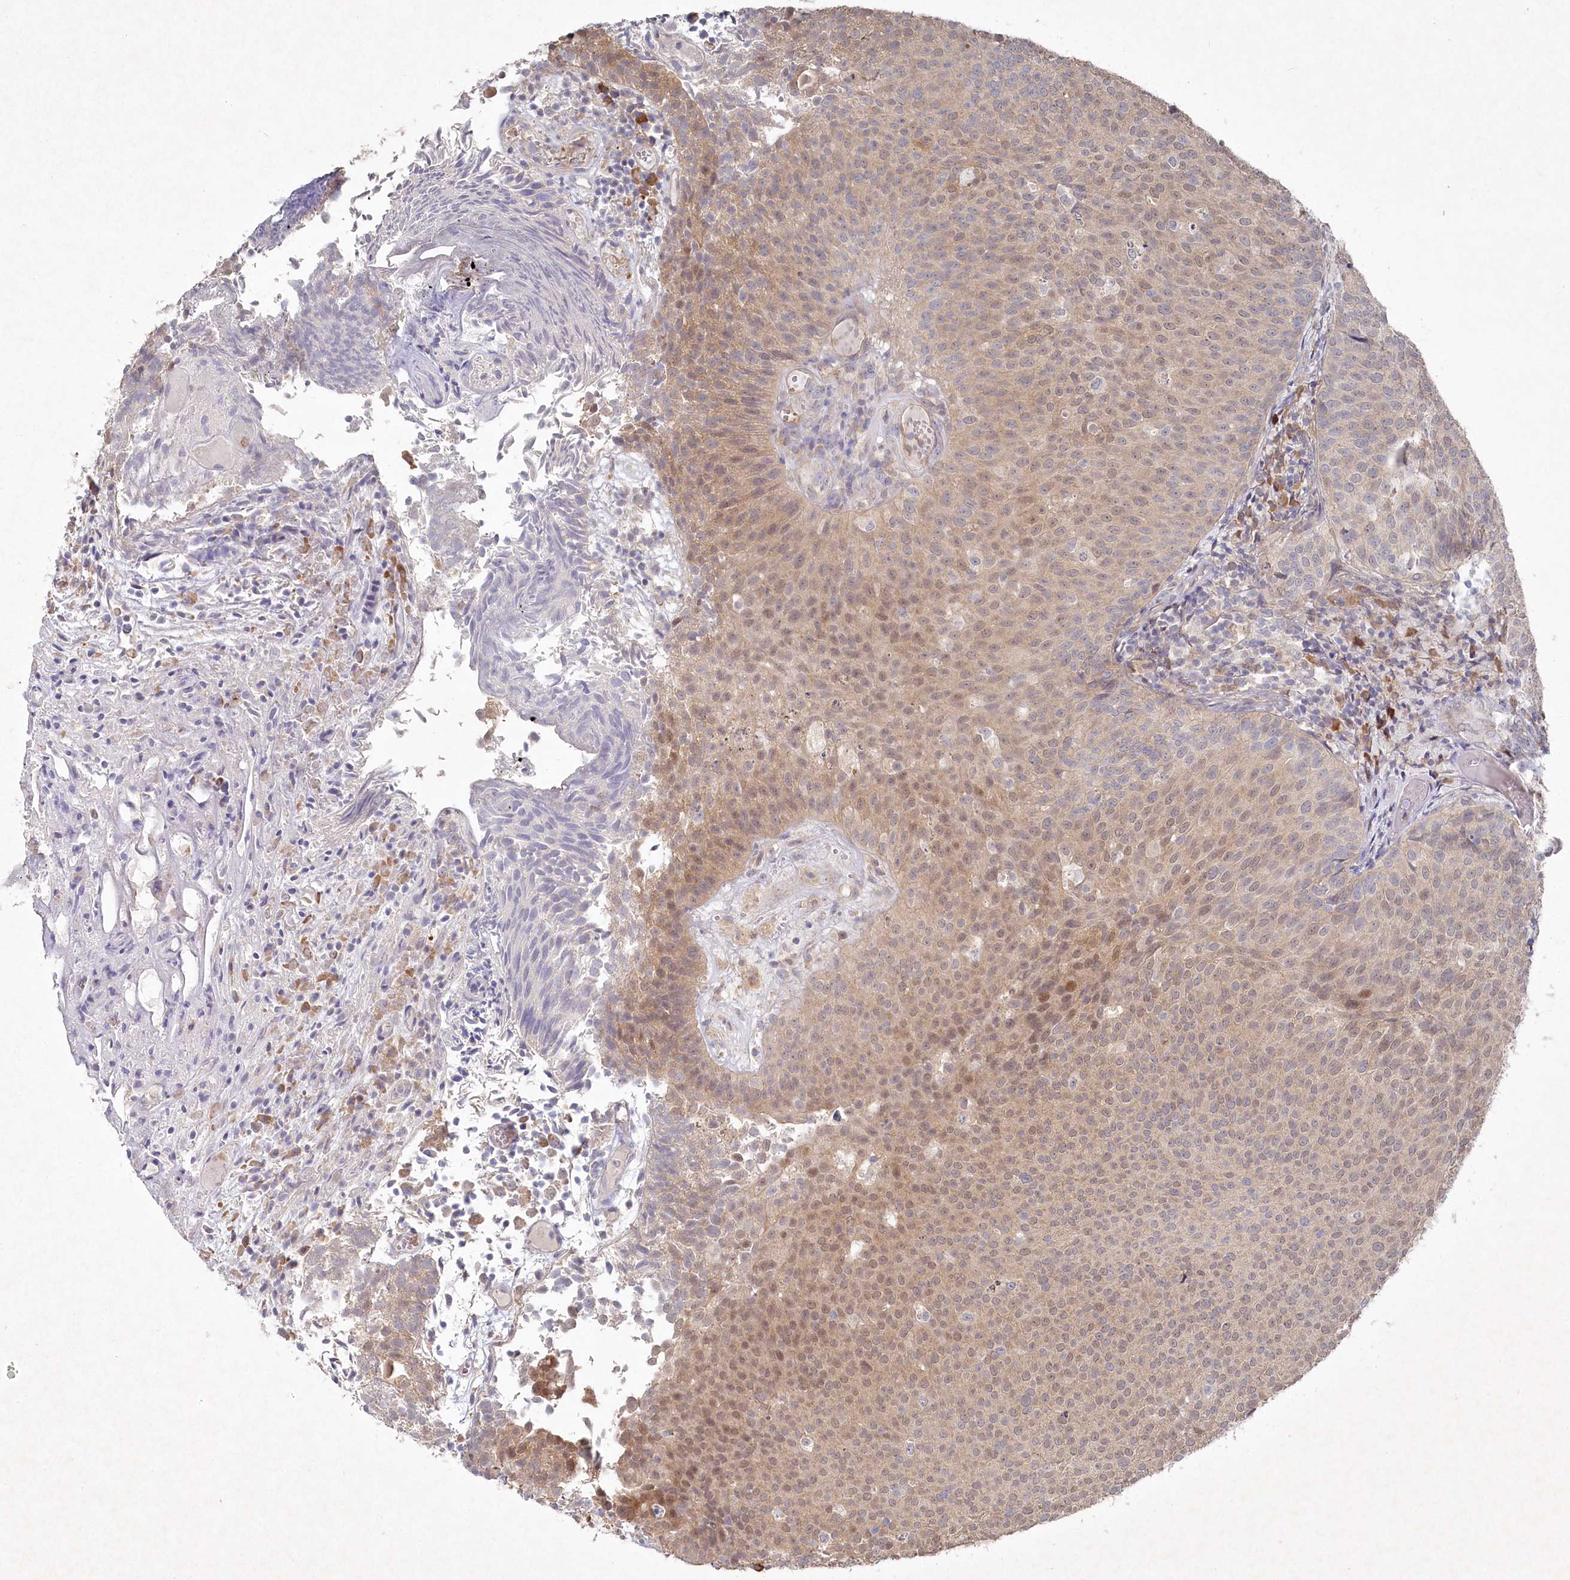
{"staining": {"intensity": "weak", "quantity": "25%-75%", "location": "cytoplasmic/membranous,nuclear"}, "tissue": "urothelial cancer", "cell_type": "Tumor cells", "image_type": "cancer", "snomed": [{"axis": "morphology", "description": "Urothelial carcinoma, Low grade"}, {"axis": "topography", "description": "Urinary bladder"}], "caption": "Urothelial cancer stained with a protein marker shows weak staining in tumor cells.", "gene": "TGFBRAP1", "patient": {"sex": "male", "age": 86}}